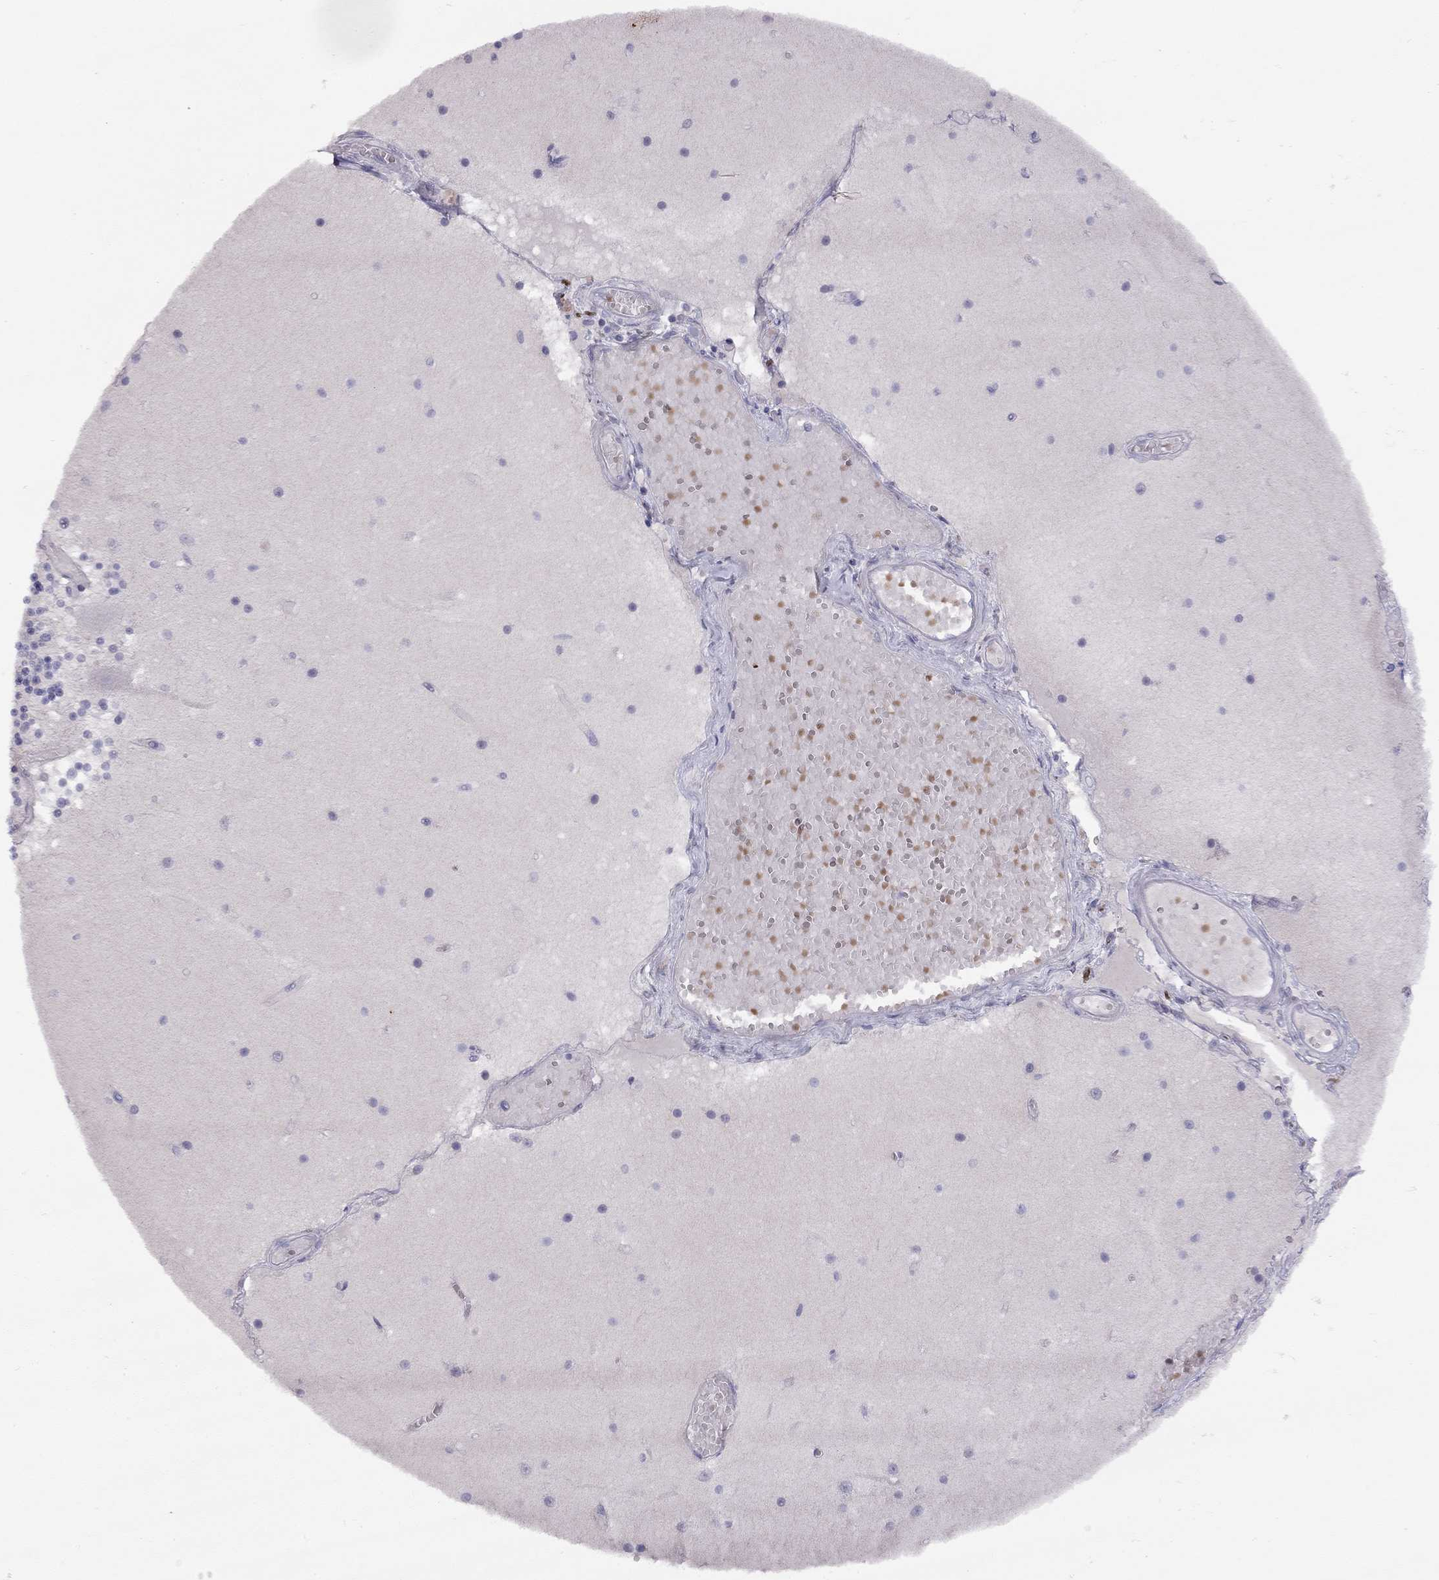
{"staining": {"intensity": "negative", "quantity": "none", "location": "none"}, "tissue": "cerebellum", "cell_type": "Cells in granular layer", "image_type": "normal", "snomed": [{"axis": "morphology", "description": "Normal tissue, NOS"}, {"axis": "topography", "description": "Cerebellum"}], "caption": "Immunohistochemistry histopathology image of benign cerebellum: human cerebellum stained with DAB (3,3'-diaminobenzidine) displays no significant protein positivity in cells in granular layer. The staining is performed using DAB brown chromogen with nuclei counter-stained in using hematoxylin.", "gene": "CPNE4", "patient": {"sex": "female", "age": 28}}